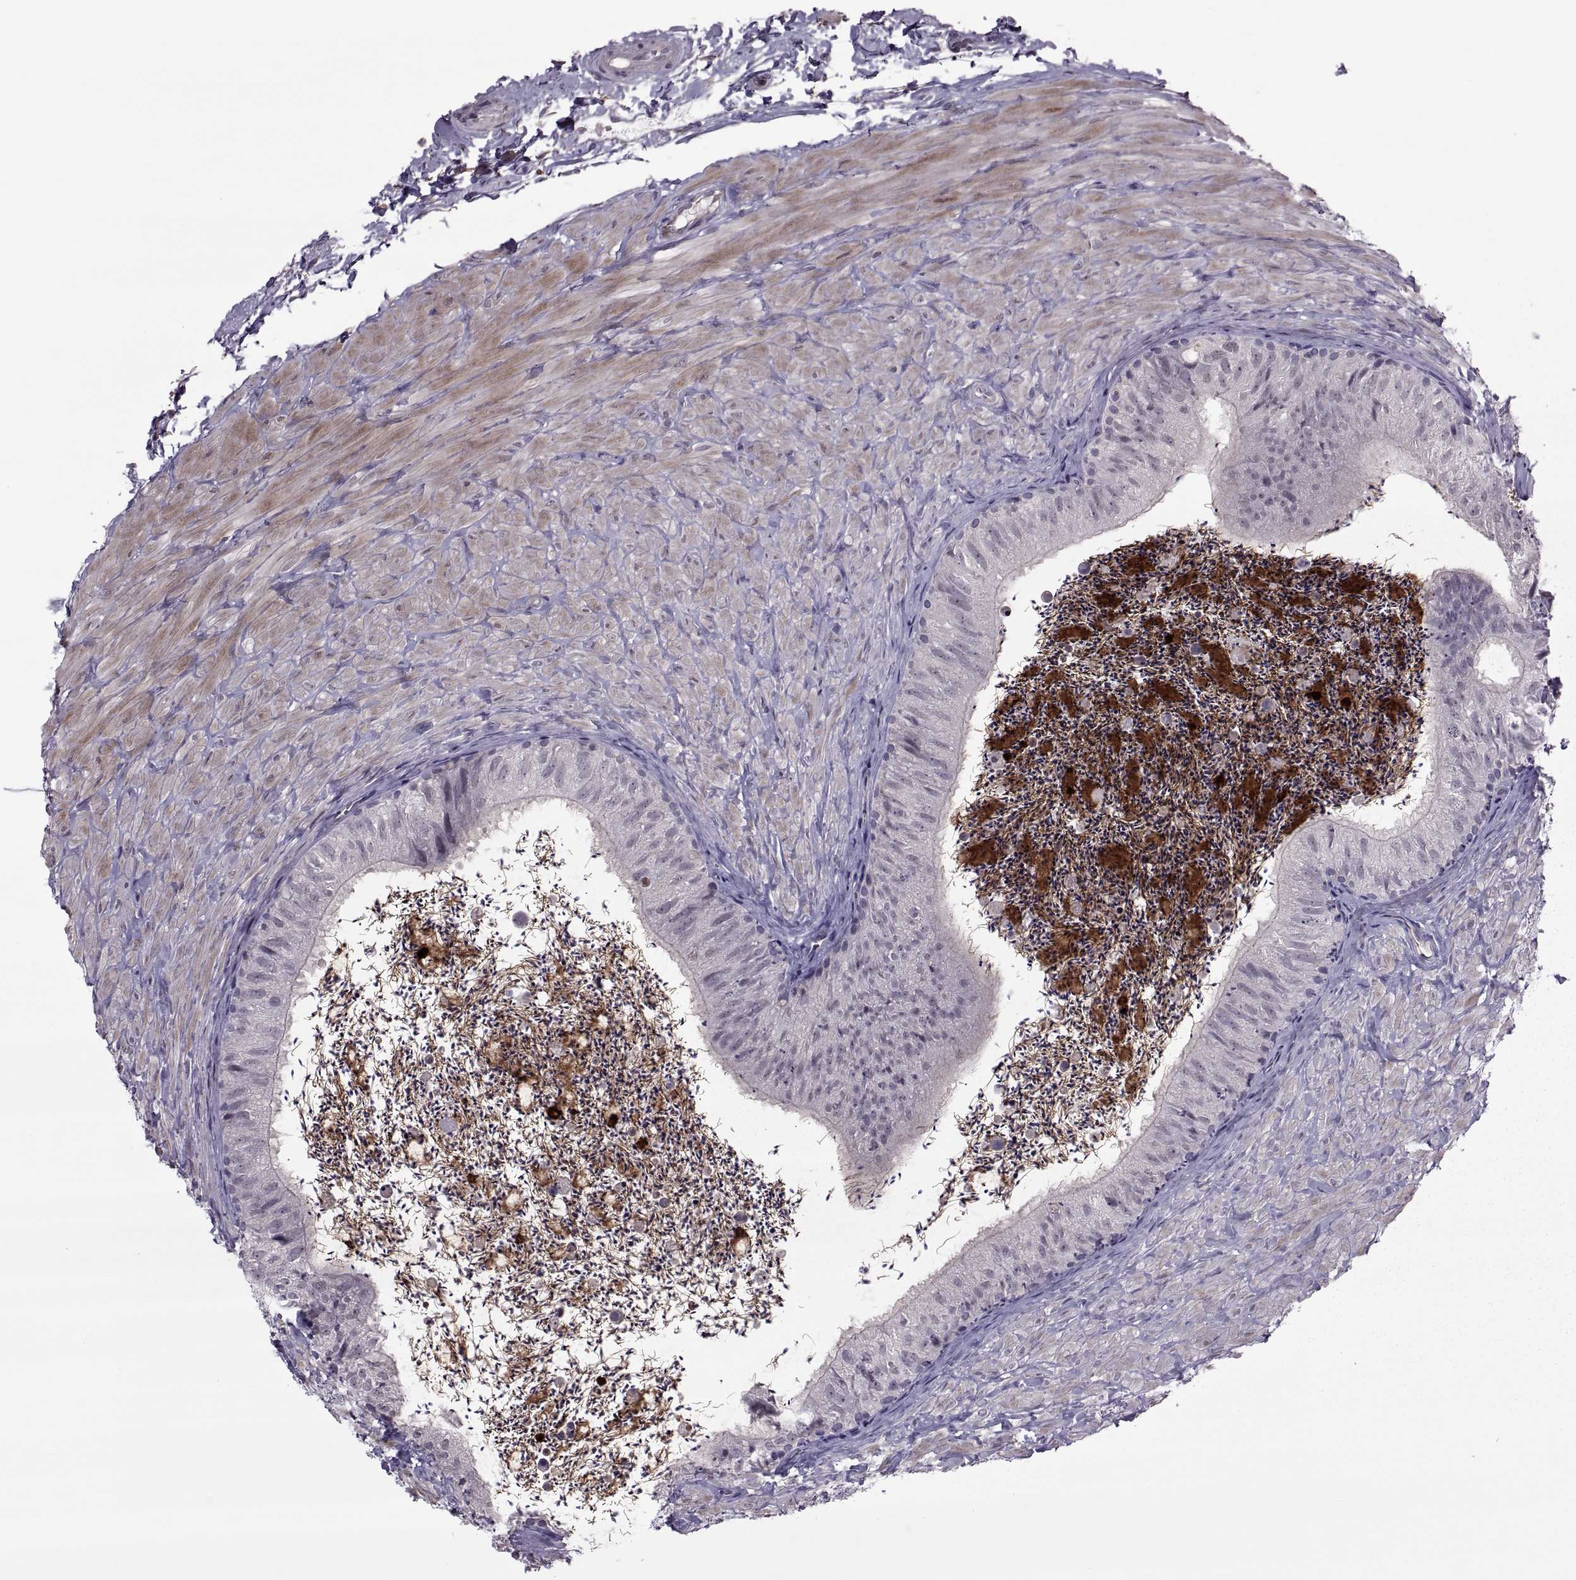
{"staining": {"intensity": "negative", "quantity": "none", "location": "none"}, "tissue": "epididymis", "cell_type": "Glandular cells", "image_type": "normal", "snomed": [{"axis": "morphology", "description": "Normal tissue, NOS"}, {"axis": "topography", "description": "Epididymis"}], "caption": "Human epididymis stained for a protein using immunohistochemistry reveals no positivity in glandular cells.", "gene": "ODF3", "patient": {"sex": "male", "age": 32}}